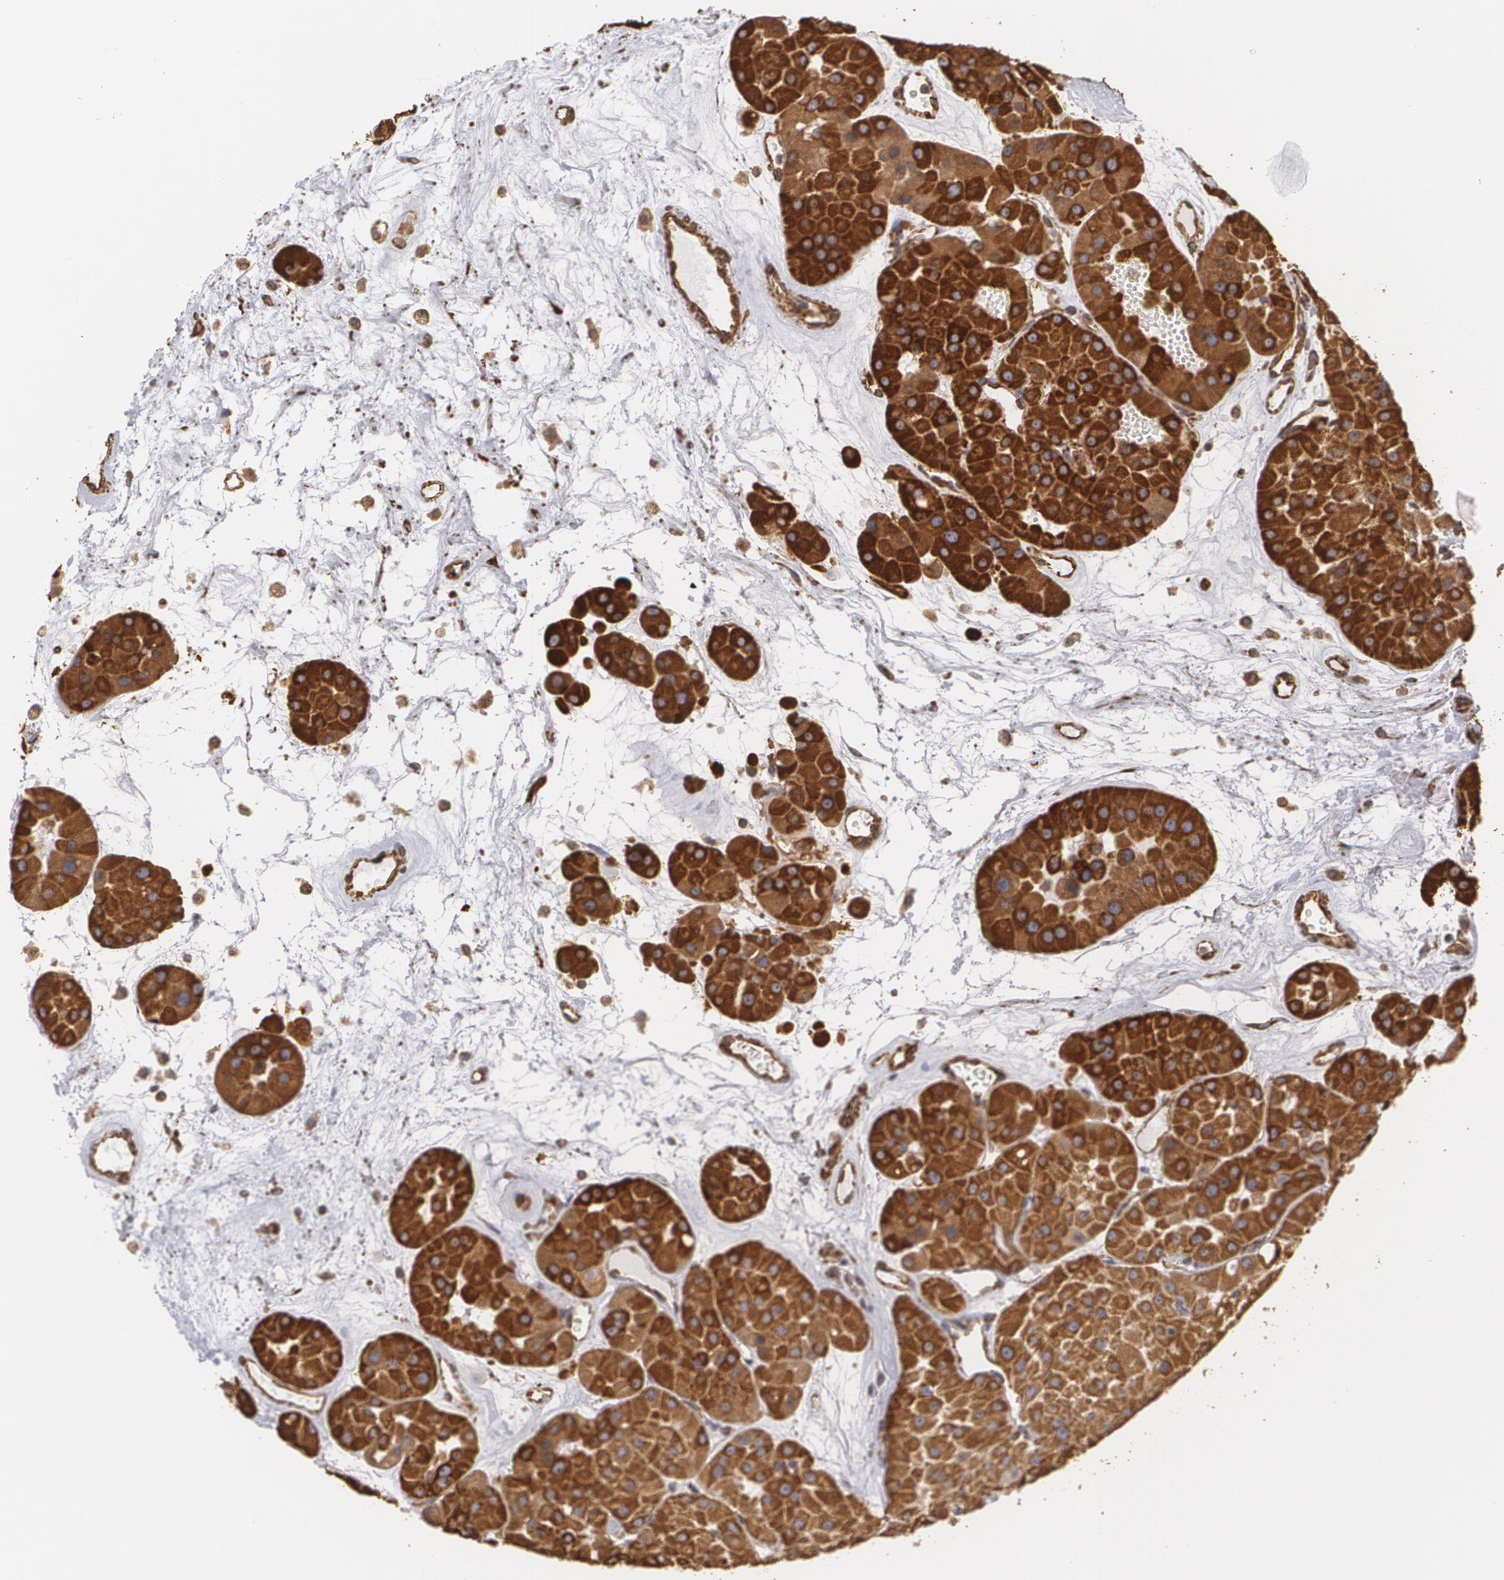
{"staining": {"intensity": "strong", "quantity": ">75%", "location": "cytoplasmic/membranous"}, "tissue": "renal cancer", "cell_type": "Tumor cells", "image_type": "cancer", "snomed": [{"axis": "morphology", "description": "Adenocarcinoma, uncertain malignant potential"}, {"axis": "topography", "description": "Kidney"}], "caption": "Immunohistochemical staining of human renal cancer (adenocarcinoma,  uncertain malignant potential) shows high levels of strong cytoplasmic/membranous protein expression in about >75% of tumor cells.", "gene": "CYB5R3", "patient": {"sex": "male", "age": 63}}